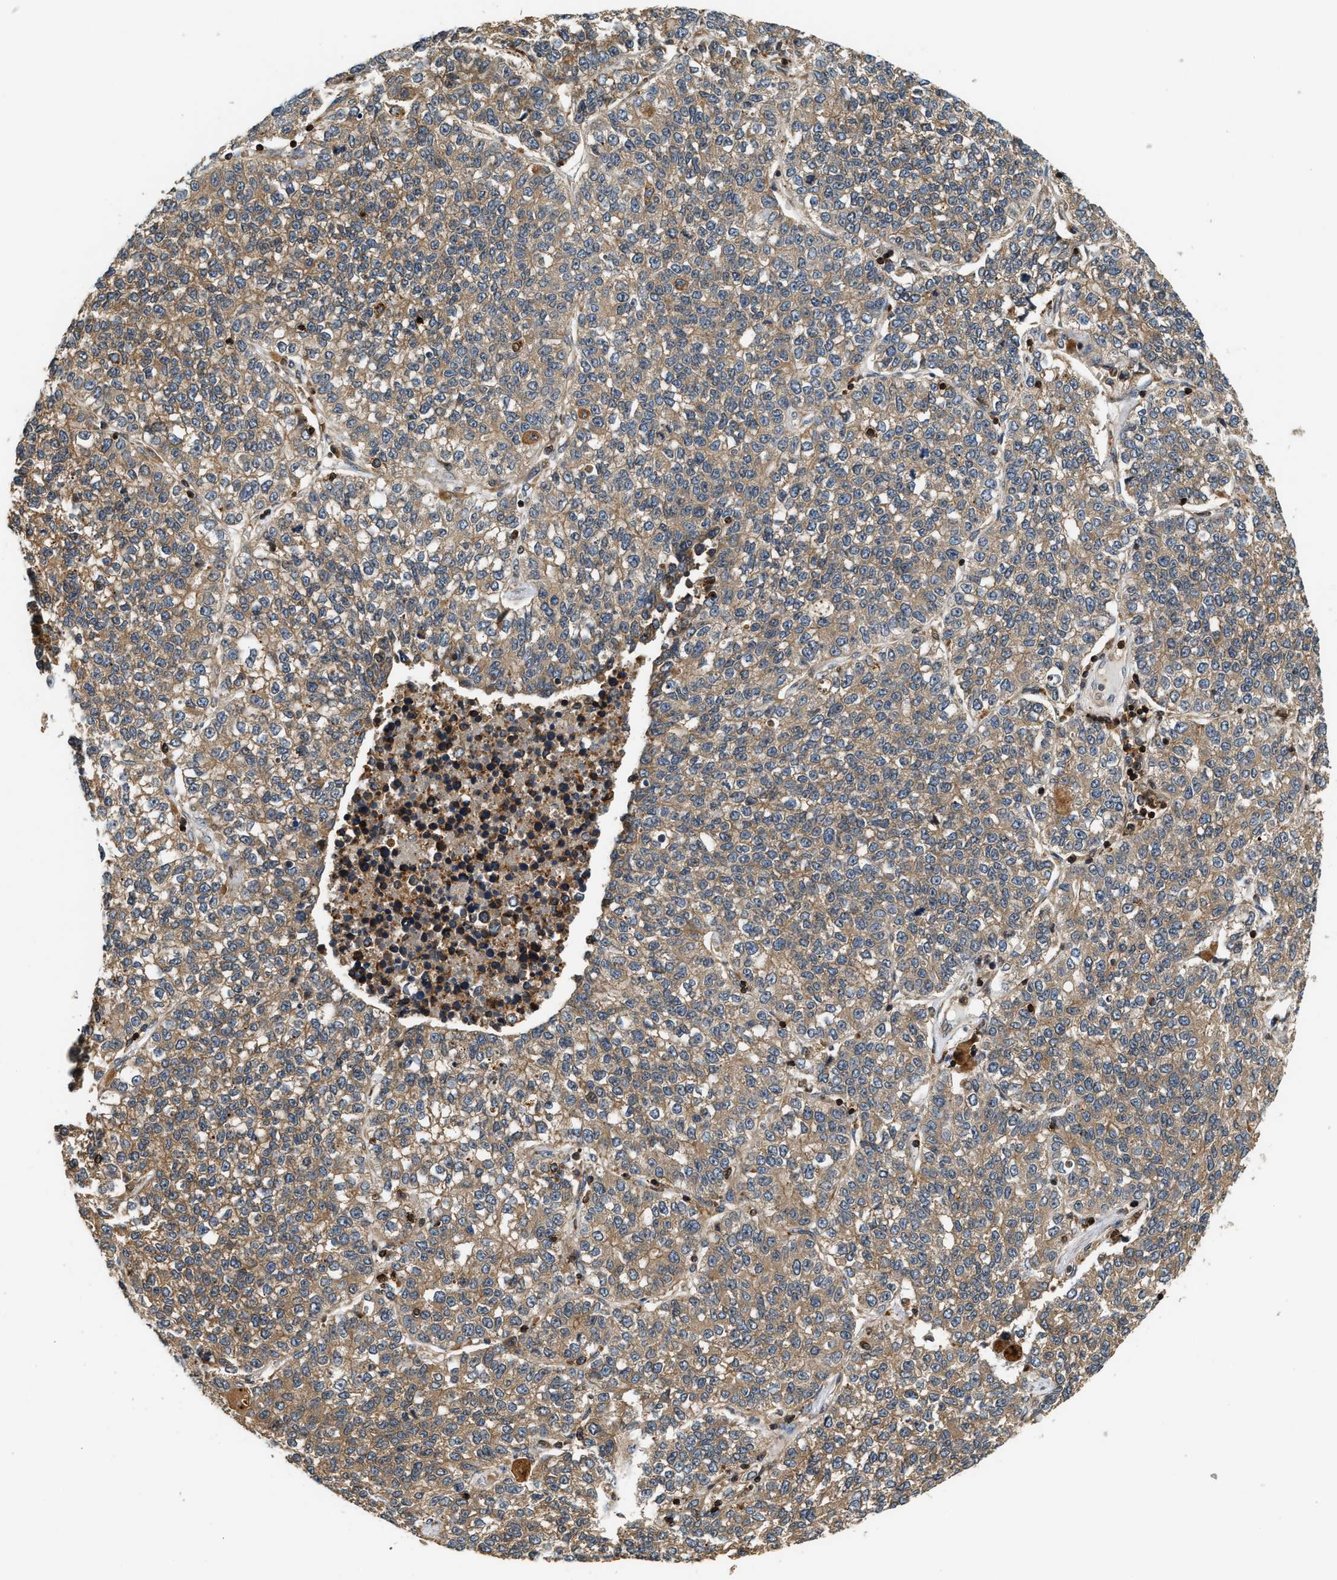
{"staining": {"intensity": "moderate", "quantity": ">75%", "location": "cytoplasmic/membranous"}, "tissue": "lung cancer", "cell_type": "Tumor cells", "image_type": "cancer", "snomed": [{"axis": "morphology", "description": "Adenocarcinoma, NOS"}, {"axis": "topography", "description": "Lung"}], "caption": "Lung cancer (adenocarcinoma) stained with DAB IHC exhibits medium levels of moderate cytoplasmic/membranous positivity in about >75% of tumor cells. The protein is shown in brown color, while the nuclei are stained blue.", "gene": "SNX5", "patient": {"sex": "male", "age": 49}}